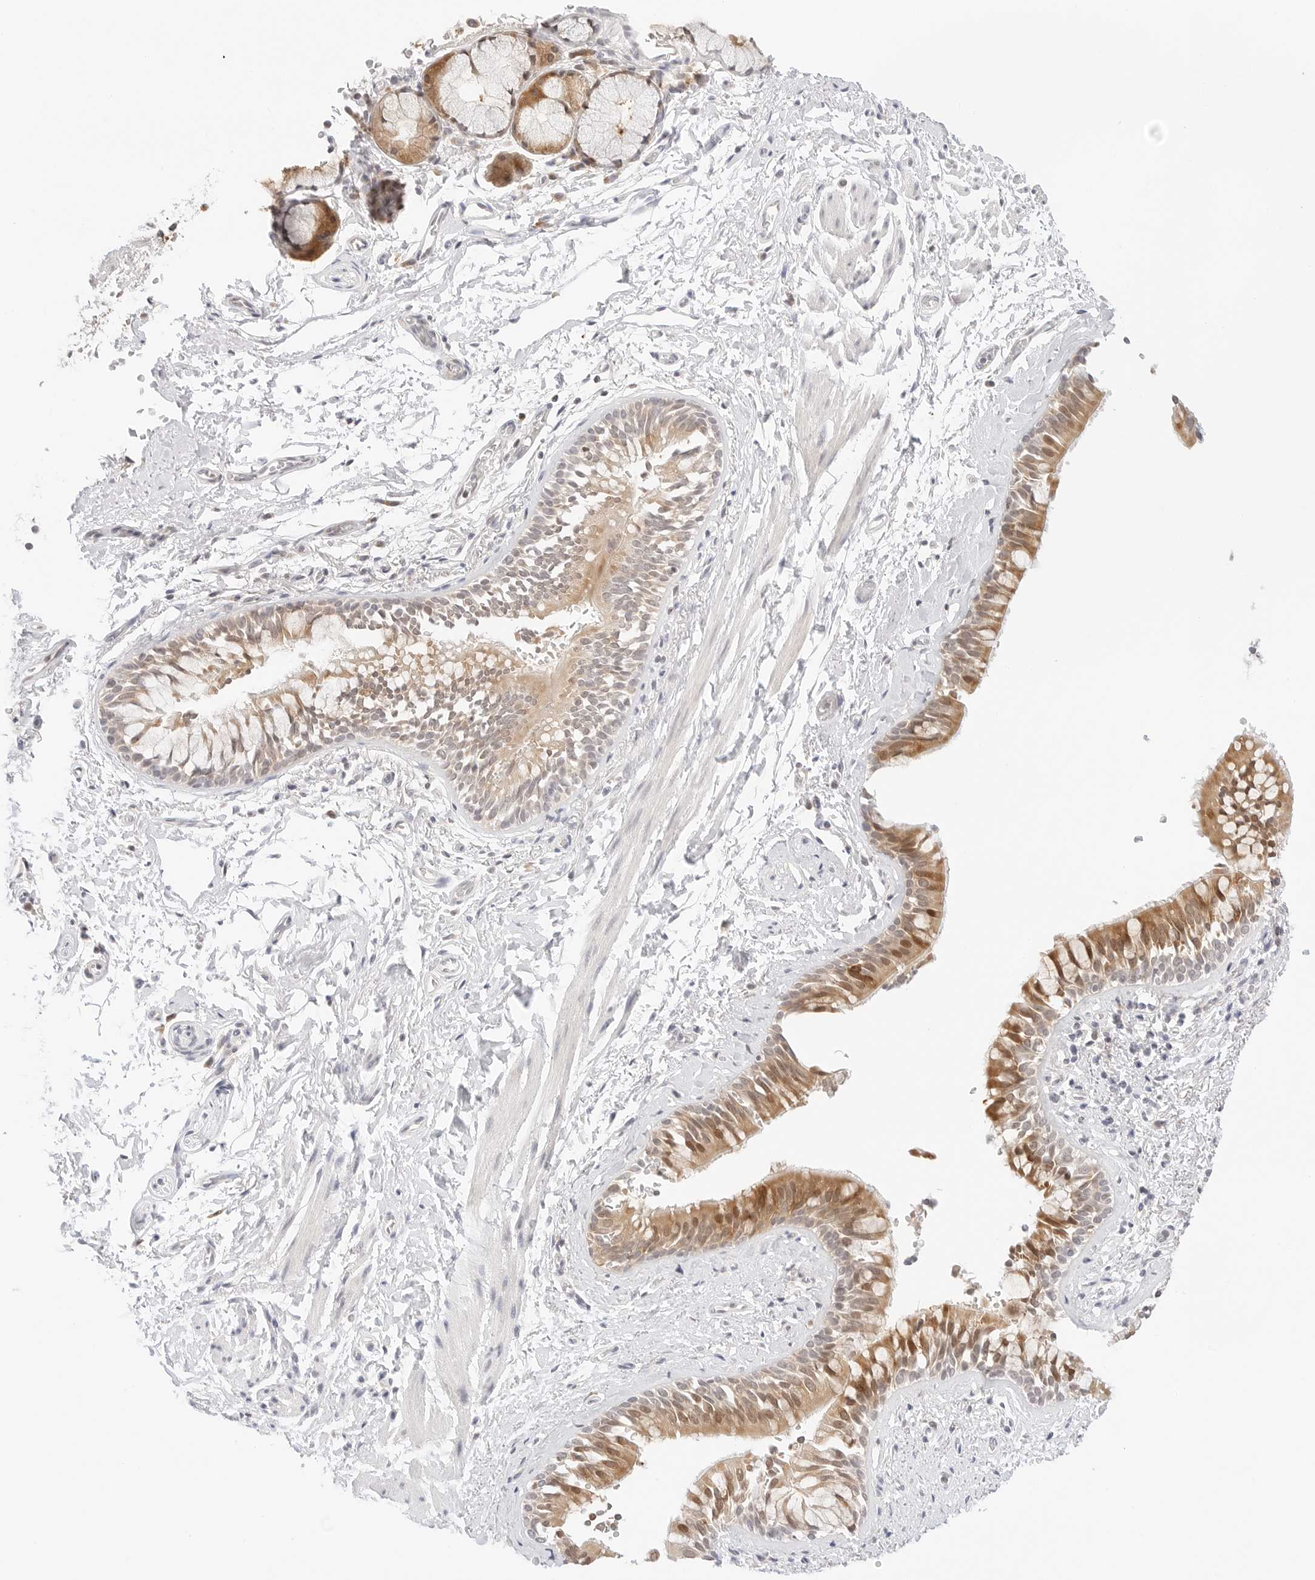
{"staining": {"intensity": "moderate", "quantity": ">75%", "location": "cytoplasmic/membranous"}, "tissue": "bronchus", "cell_type": "Respiratory epithelial cells", "image_type": "normal", "snomed": [{"axis": "morphology", "description": "Normal tissue, NOS"}, {"axis": "morphology", "description": "Inflammation, NOS"}, {"axis": "topography", "description": "Cartilage tissue"}, {"axis": "topography", "description": "Bronchus"}, {"axis": "topography", "description": "Lung"}], "caption": "This is a micrograph of immunohistochemistry (IHC) staining of unremarkable bronchus, which shows moderate staining in the cytoplasmic/membranous of respiratory epithelial cells.", "gene": "ERO1B", "patient": {"sex": "female", "age": 64}}